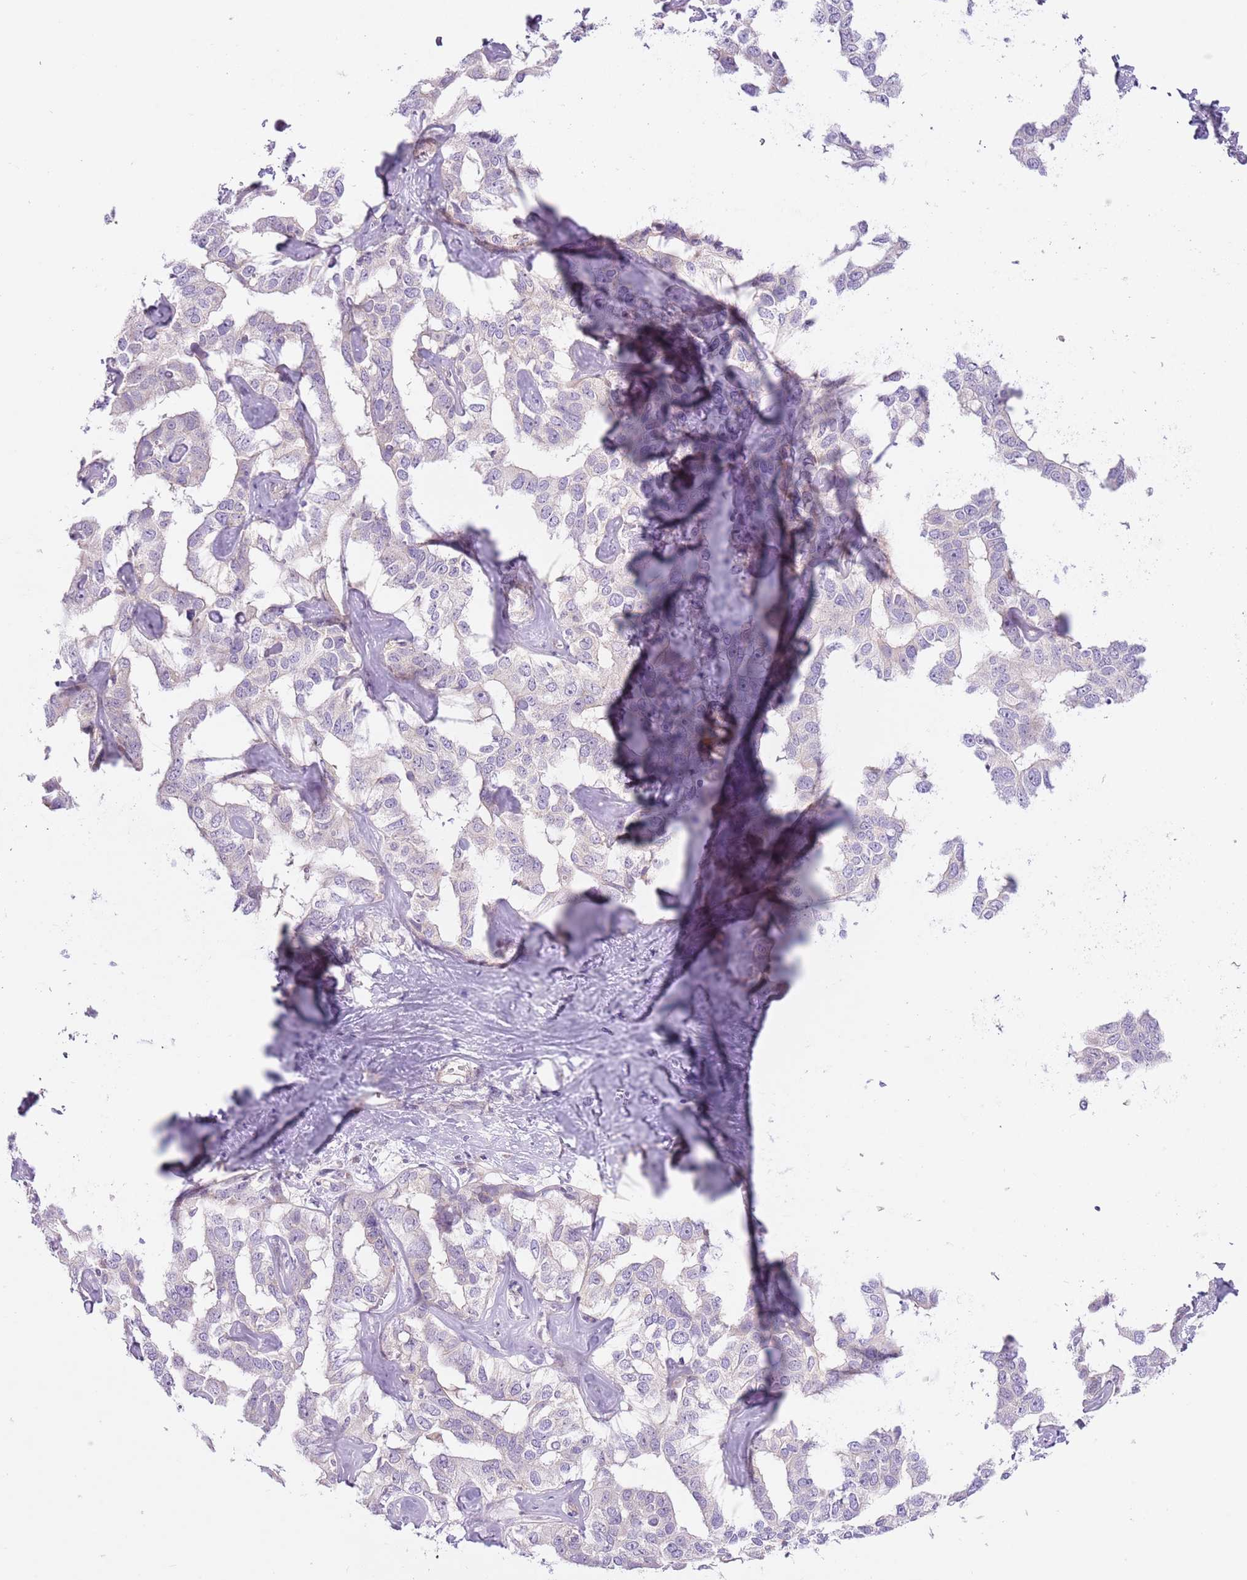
{"staining": {"intensity": "negative", "quantity": "none", "location": "none"}, "tissue": "liver cancer", "cell_type": "Tumor cells", "image_type": "cancer", "snomed": [{"axis": "morphology", "description": "Cholangiocarcinoma"}, {"axis": "topography", "description": "Liver"}], "caption": "This is an IHC micrograph of liver cancer (cholangiocarcinoma). There is no positivity in tumor cells.", "gene": "MRO", "patient": {"sex": "male", "age": 59}}